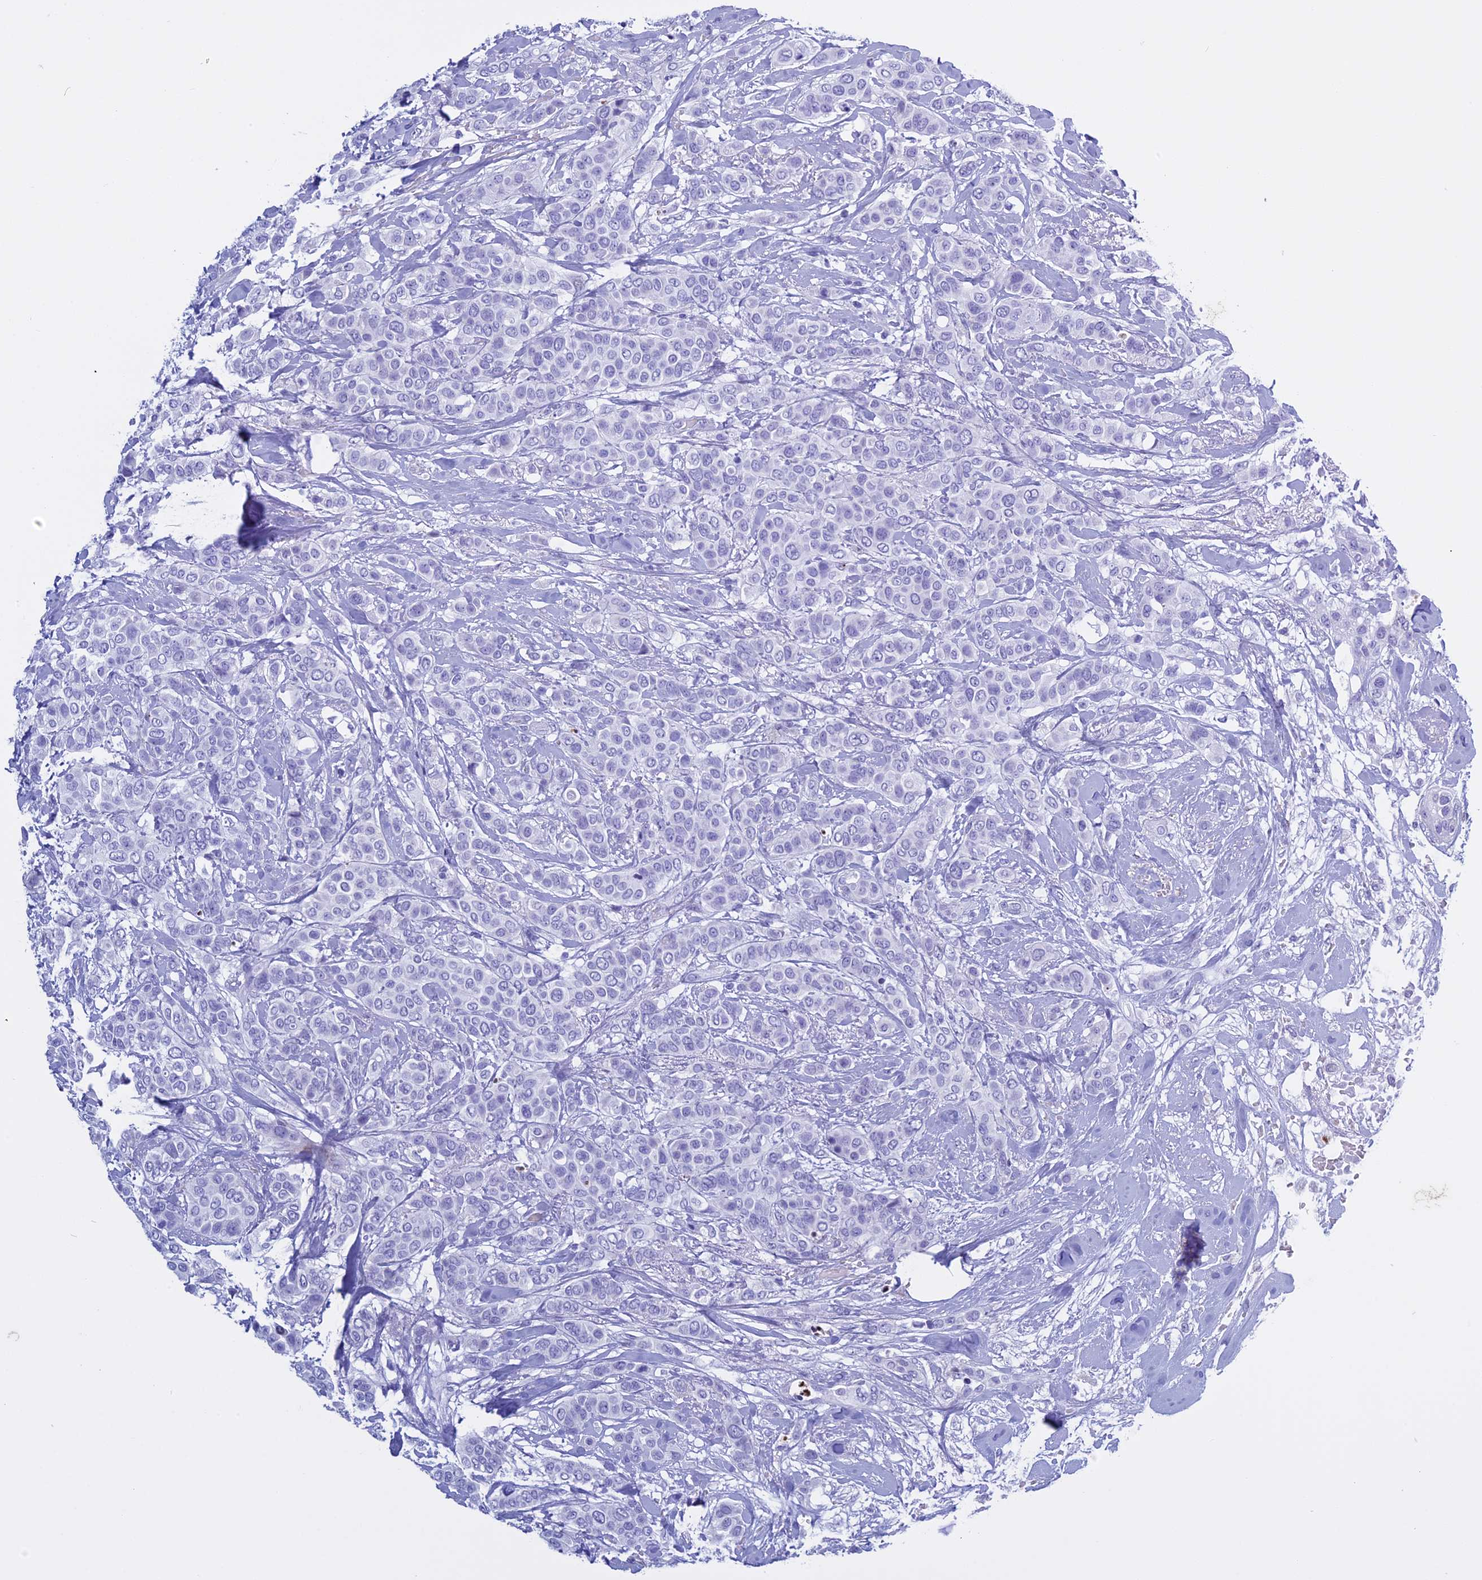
{"staining": {"intensity": "negative", "quantity": "none", "location": "none"}, "tissue": "breast cancer", "cell_type": "Tumor cells", "image_type": "cancer", "snomed": [{"axis": "morphology", "description": "Lobular carcinoma"}, {"axis": "topography", "description": "Breast"}], "caption": "Tumor cells show no significant expression in breast cancer.", "gene": "KCTD21", "patient": {"sex": "female", "age": 51}}